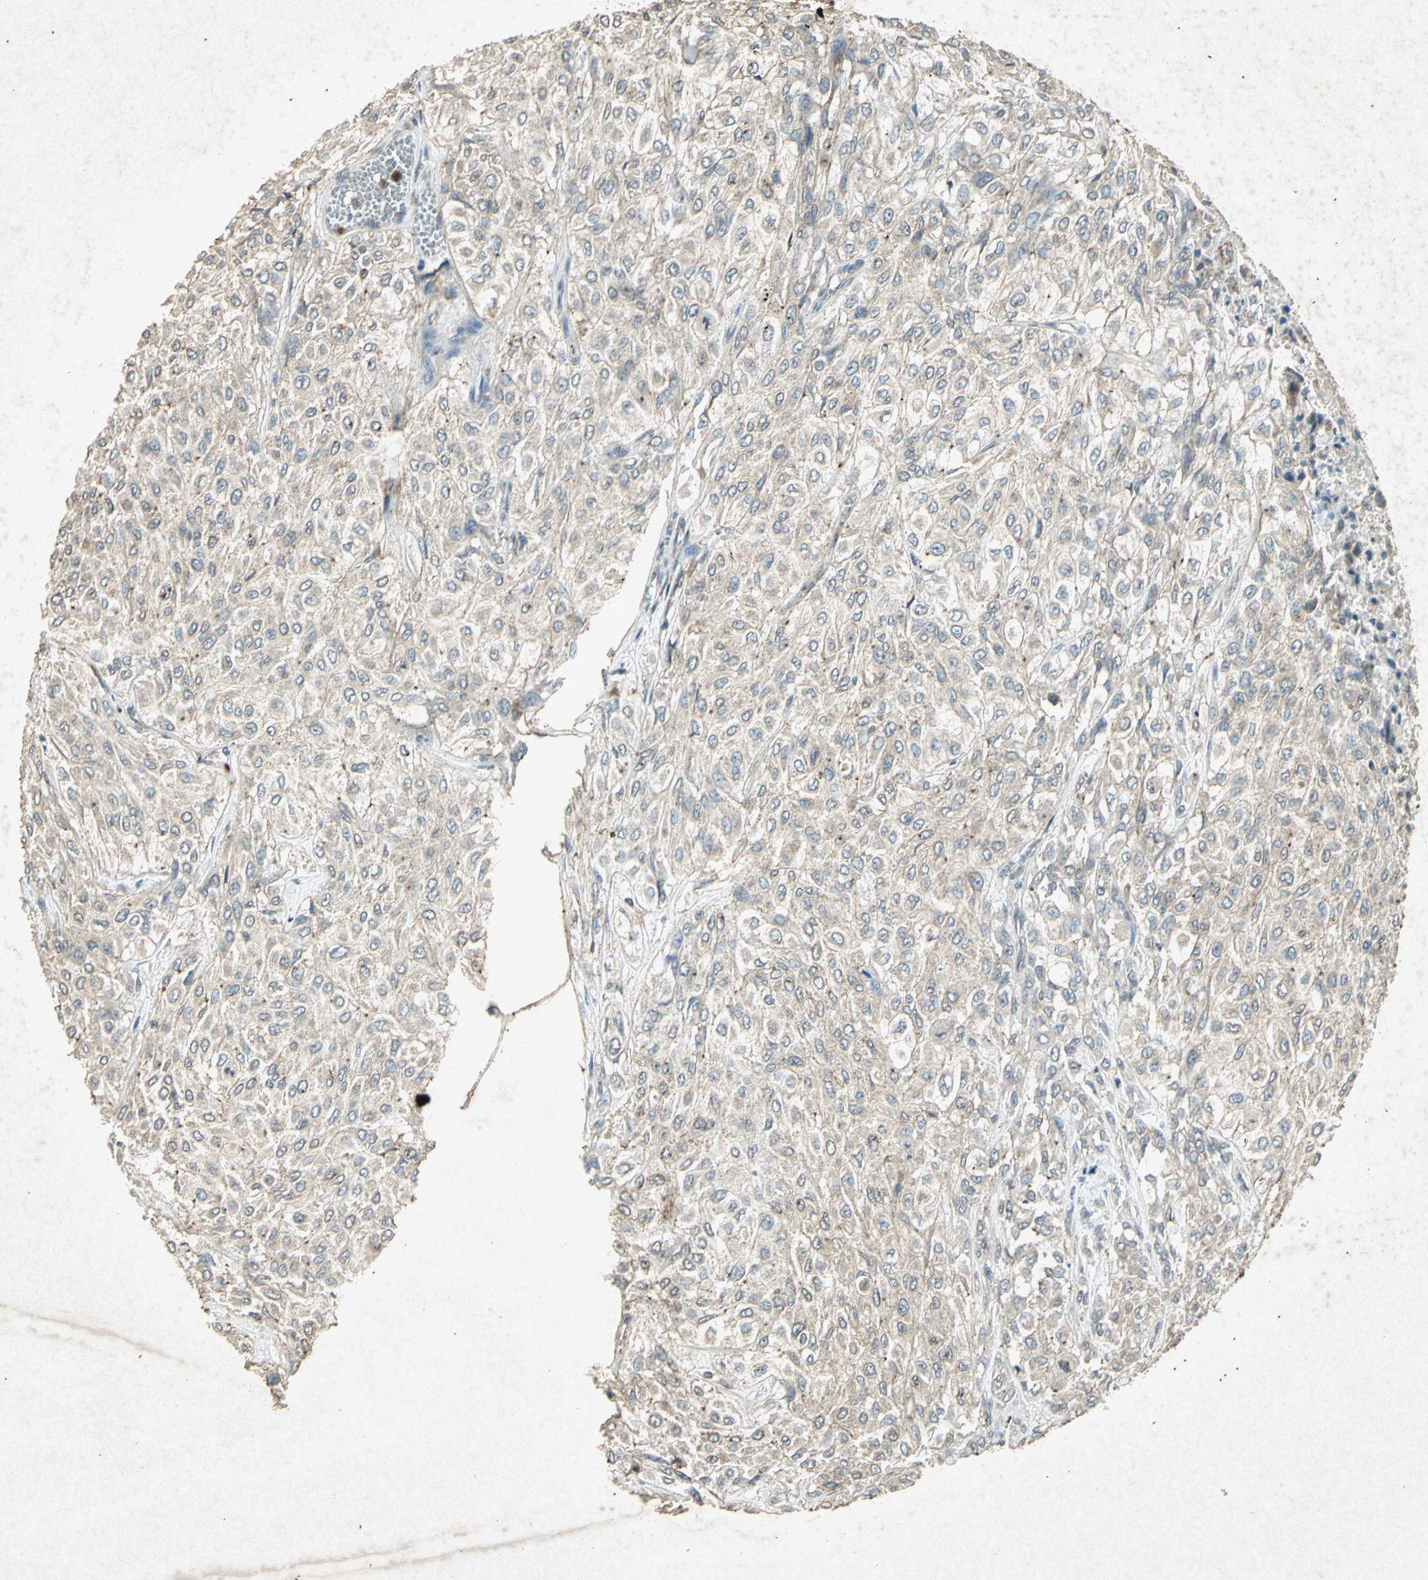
{"staining": {"intensity": "negative", "quantity": "none", "location": "none"}, "tissue": "urothelial cancer", "cell_type": "Tumor cells", "image_type": "cancer", "snomed": [{"axis": "morphology", "description": "Urothelial carcinoma, High grade"}, {"axis": "topography", "description": "Urinary bladder"}], "caption": "Immunohistochemistry (IHC) image of neoplastic tissue: human urothelial cancer stained with DAB (3,3'-diaminobenzidine) displays no significant protein positivity in tumor cells.", "gene": "PSEN1", "patient": {"sex": "male", "age": 57}}